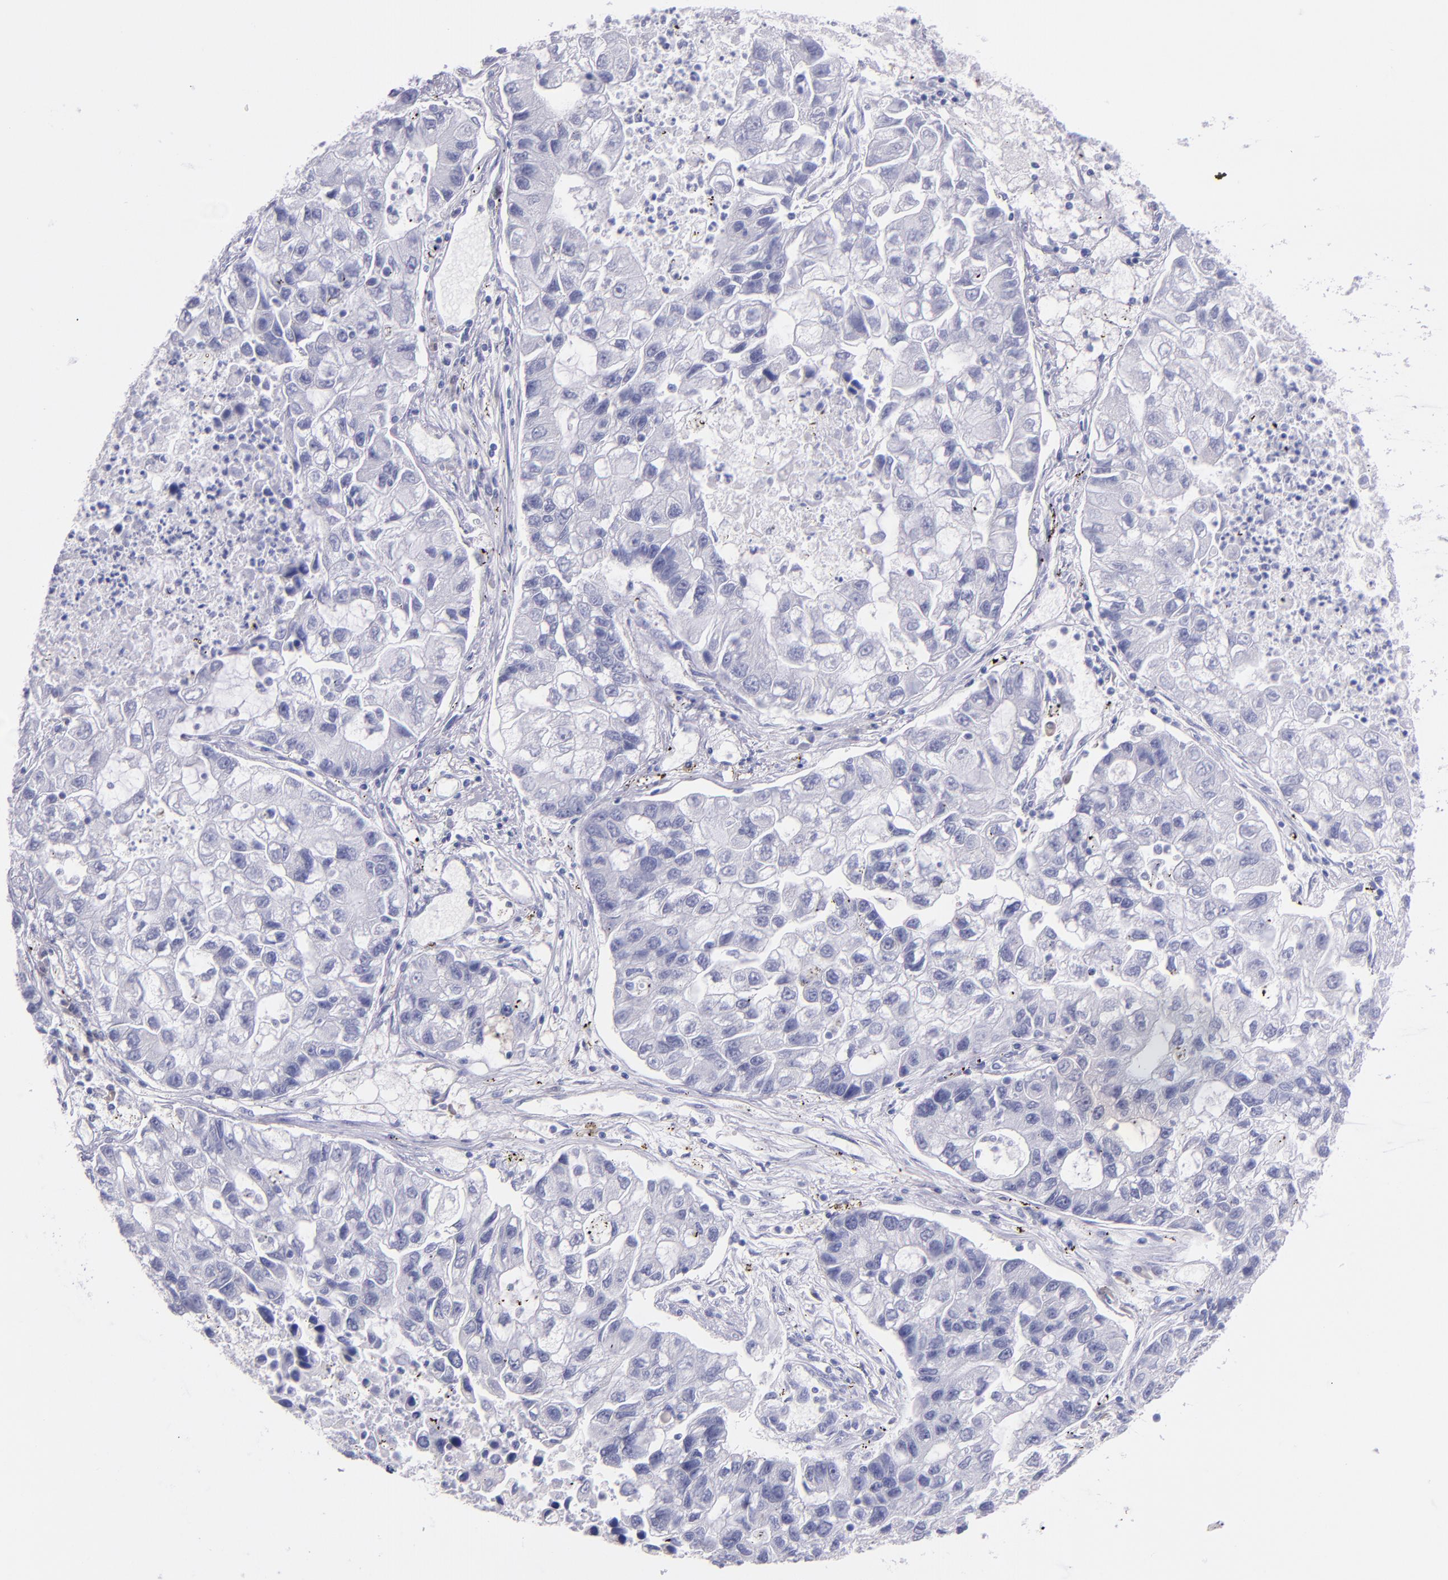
{"staining": {"intensity": "negative", "quantity": "none", "location": "none"}, "tissue": "lung cancer", "cell_type": "Tumor cells", "image_type": "cancer", "snomed": [{"axis": "morphology", "description": "Adenocarcinoma, NOS"}, {"axis": "topography", "description": "Lung"}], "caption": "This is an immunohistochemistry photomicrograph of human lung cancer. There is no staining in tumor cells.", "gene": "IRF4", "patient": {"sex": "female", "age": 51}}